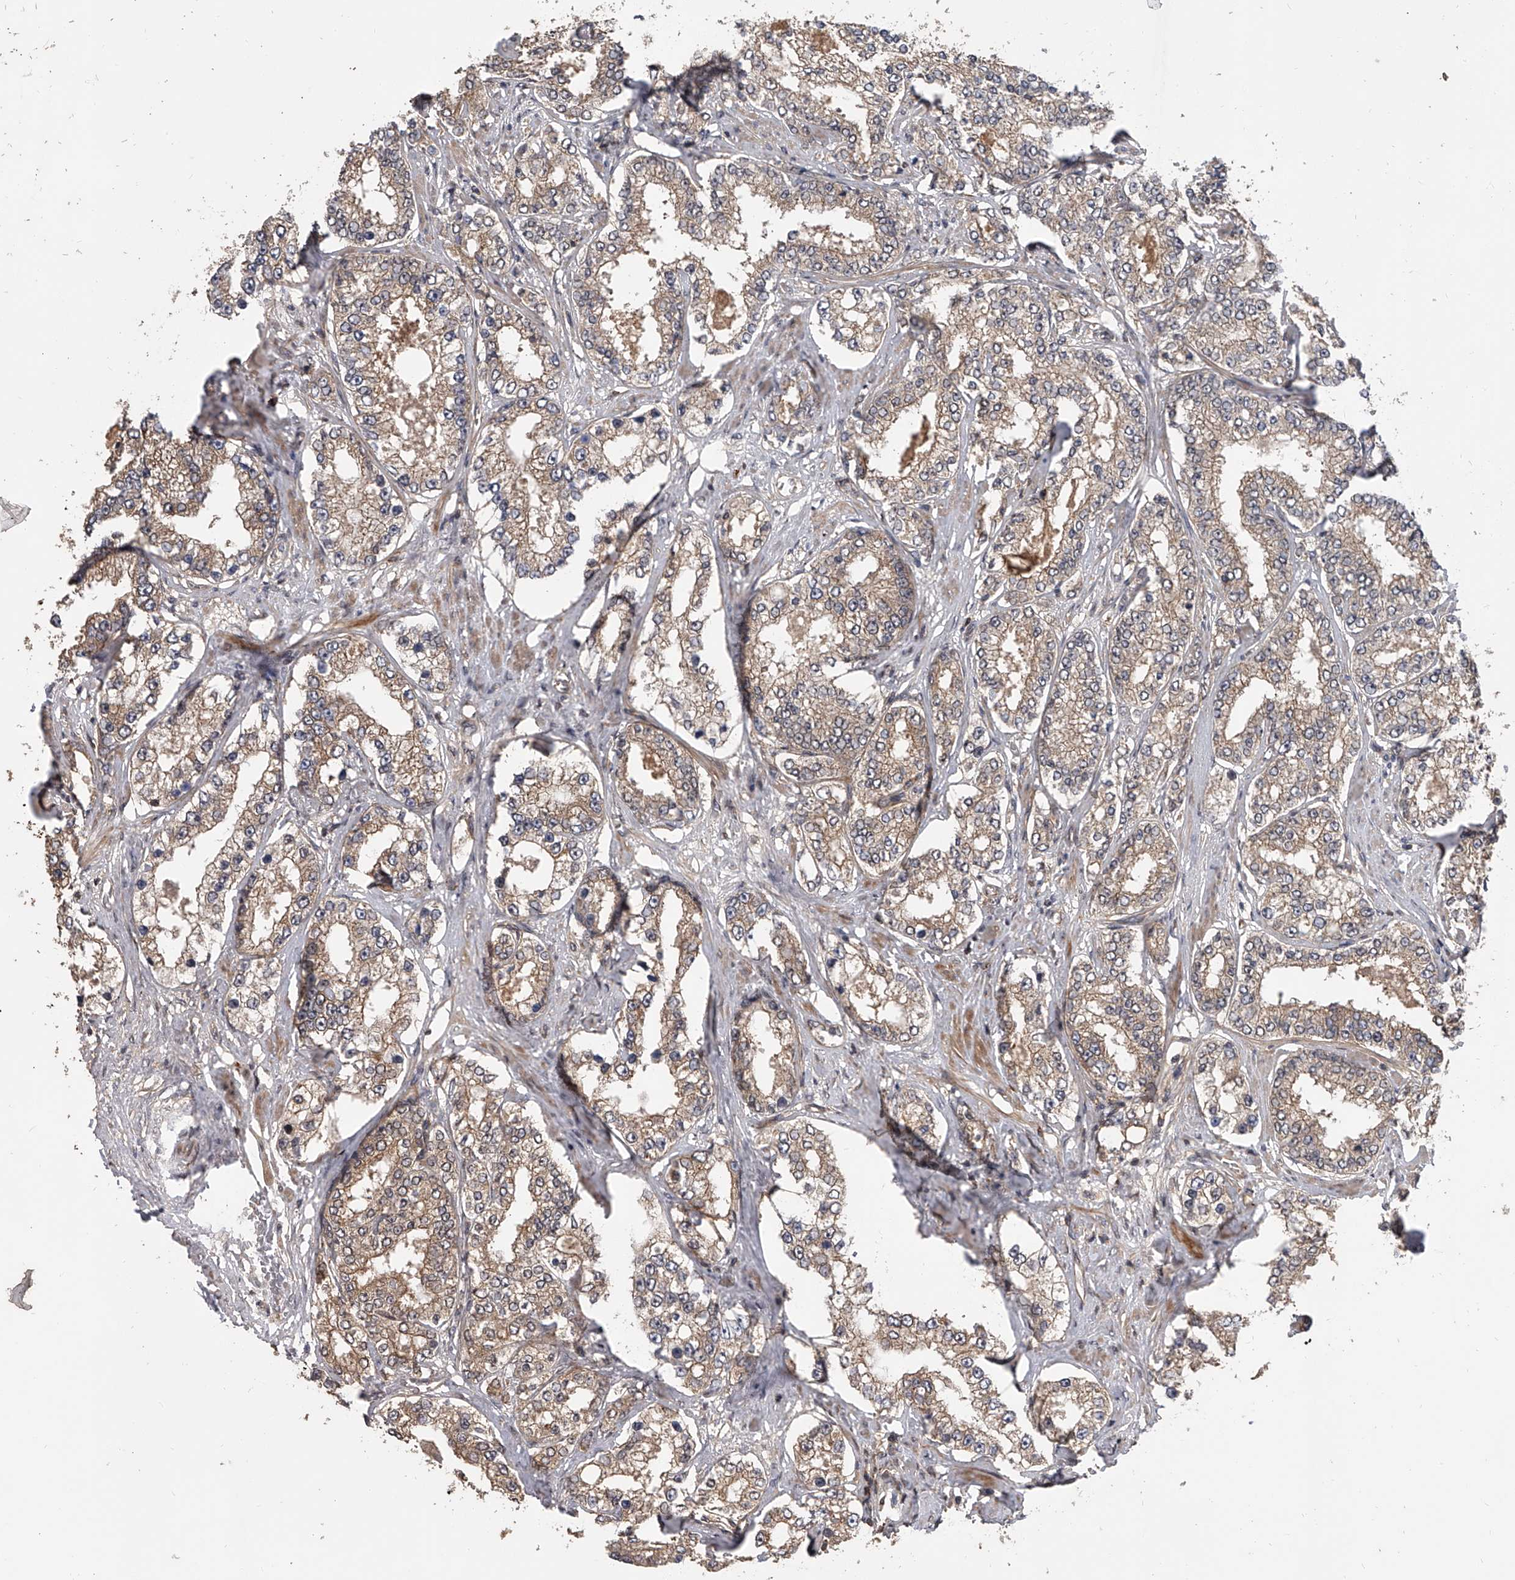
{"staining": {"intensity": "weak", "quantity": ">75%", "location": "cytoplasmic/membranous"}, "tissue": "prostate cancer", "cell_type": "Tumor cells", "image_type": "cancer", "snomed": [{"axis": "morphology", "description": "Normal tissue, NOS"}, {"axis": "morphology", "description": "Adenocarcinoma, High grade"}, {"axis": "topography", "description": "Prostate"}], "caption": "Weak cytoplasmic/membranous positivity for a protein is identified in about >75% of tumor cells of adenocarcinoma (high-grade) (prostate) using IHC.", "gene": "USP47", "patient": {"sex": "male", "age": 83}}